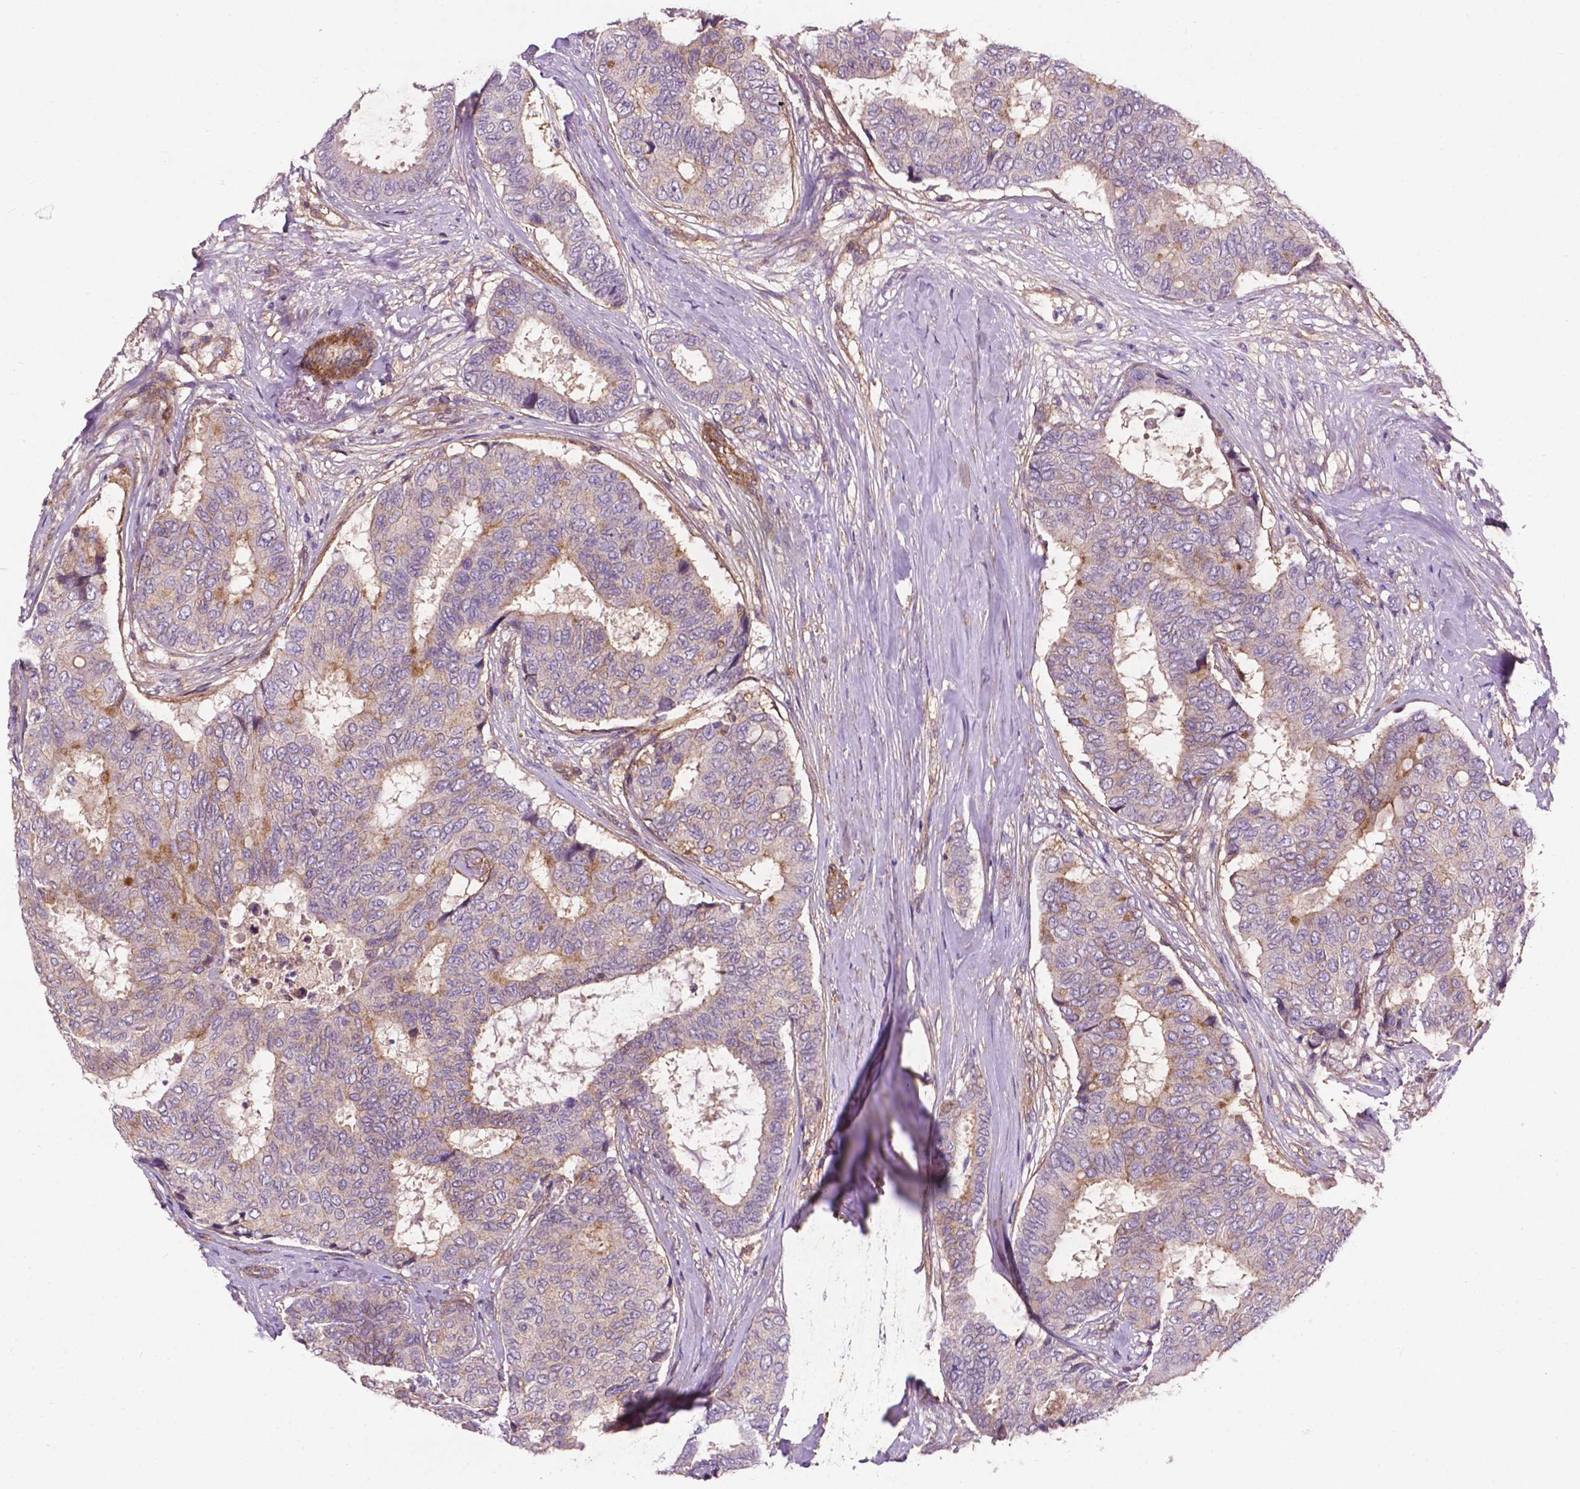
{"staining": {"intensity": "weak", "quantity": "<25%", "location": "cytoplasmic/membranous"}, "tissue": "breast cancer", "cell_type": "Tumor cells", "image_type": "cancer", "snomed": [{"axis": "morphology", "description": "Duct carcinoma"}, {"axis": "topography", "description": "Breast"}], "caption": "Immunohistochemistry of breast cancer exhibits no positivity in tumor cells. (IHC, brightfield microscopy, high magnification).", "gene": "RRAS", "patient": {"sex": "female", "age": 75}}